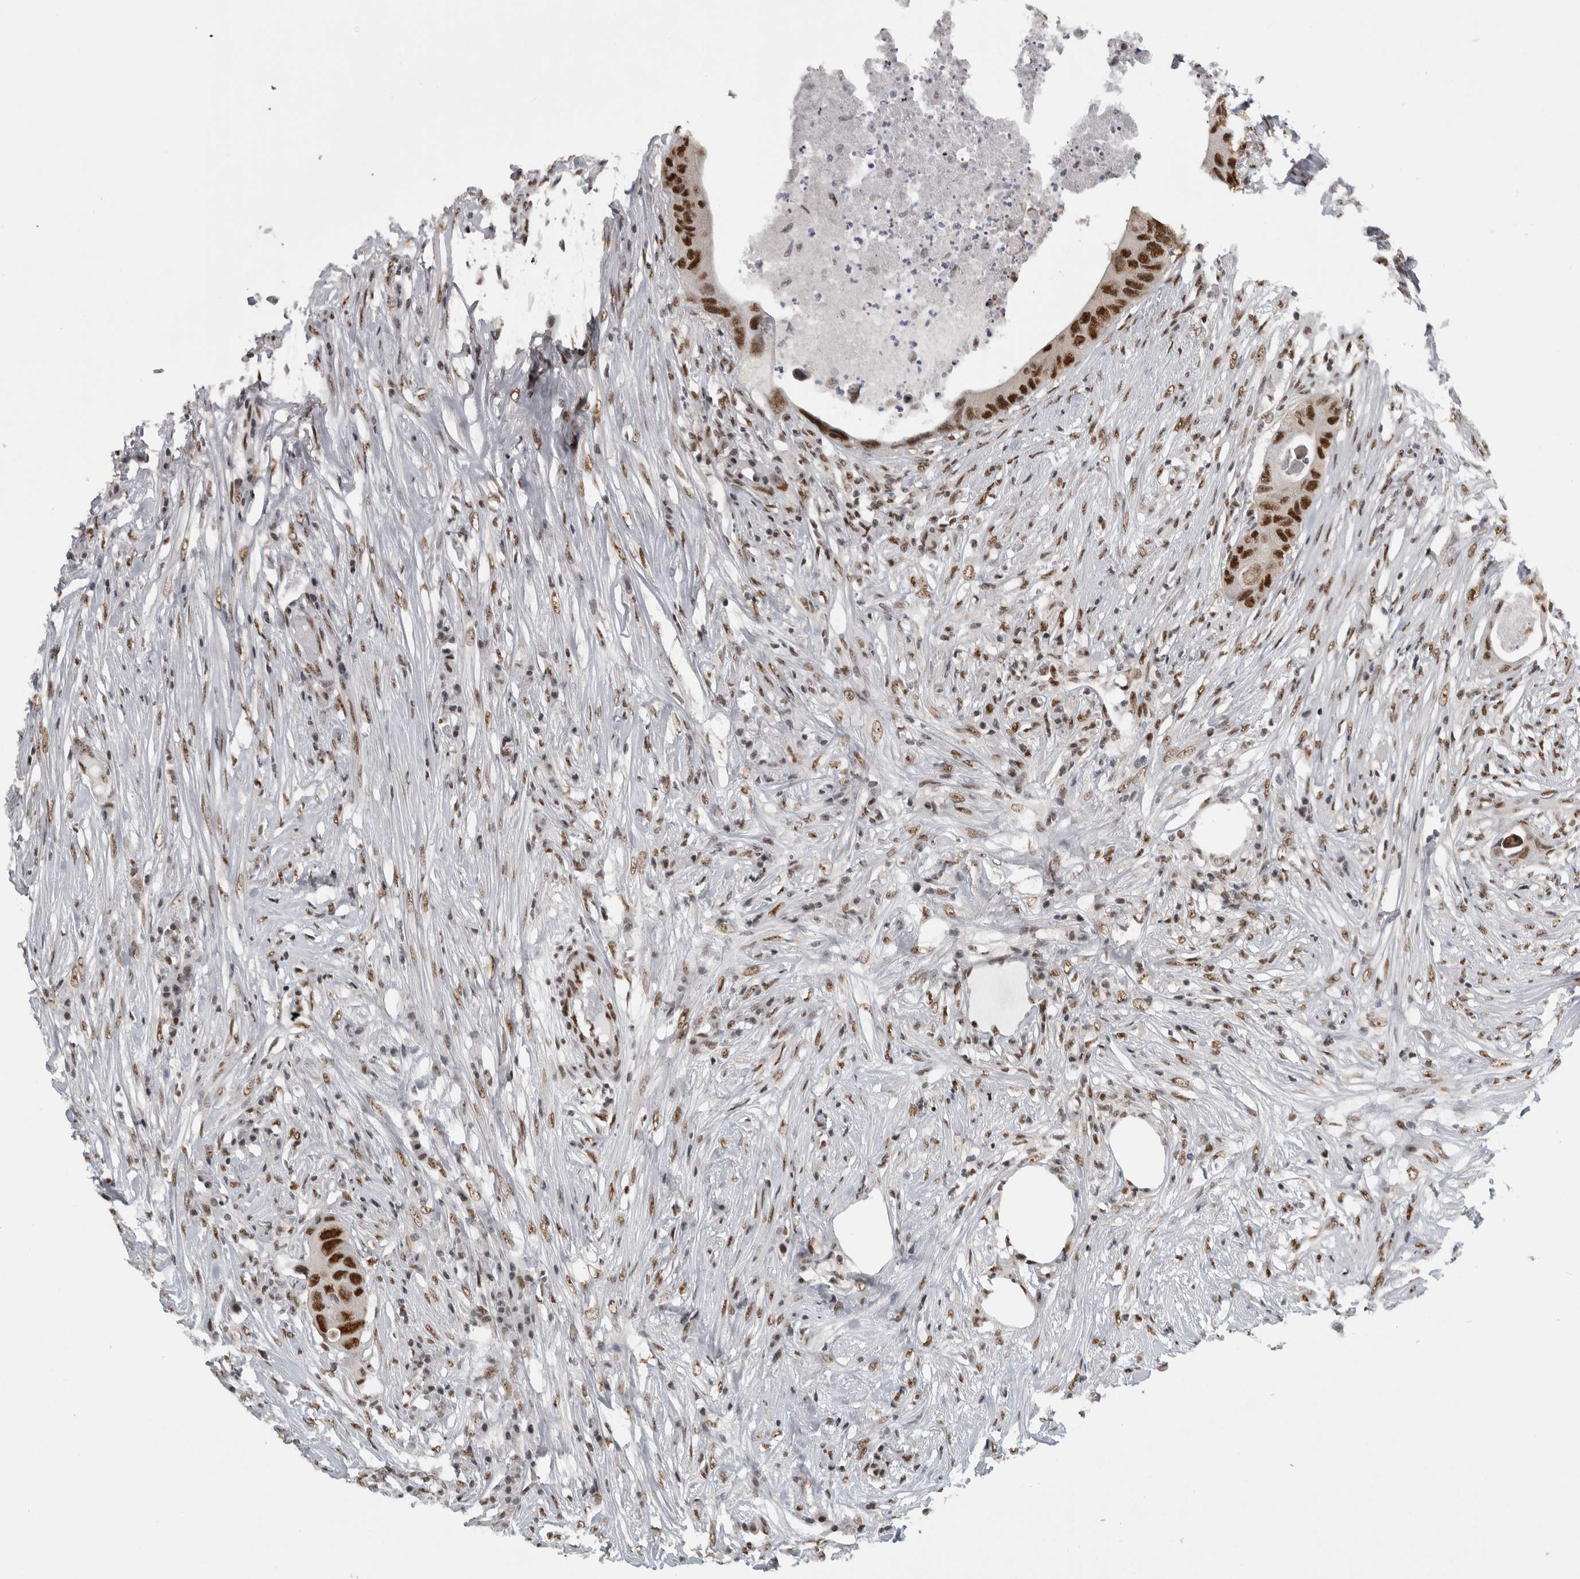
{"staining": {"intensity": "strong", "quantity": ">75%", "location": "nuclear"}, "tissue": "colorectal cancer", "cell_type": "Tumor cells", "image_type": "cancer", "snomed": [{"axis": "morphology", "description": "Adenocarcinoma, NOS"}, {"axis": "topography", "description": "Colon"}], "caption": "Immunohistochemical staining of human adenocarcinoma (colorectal) shows high levels of strong nuclear expression in approximately >75% of tumor cells.", "gene": "ZSCAN2", "patient": {"sex": "male", "age": 71}}